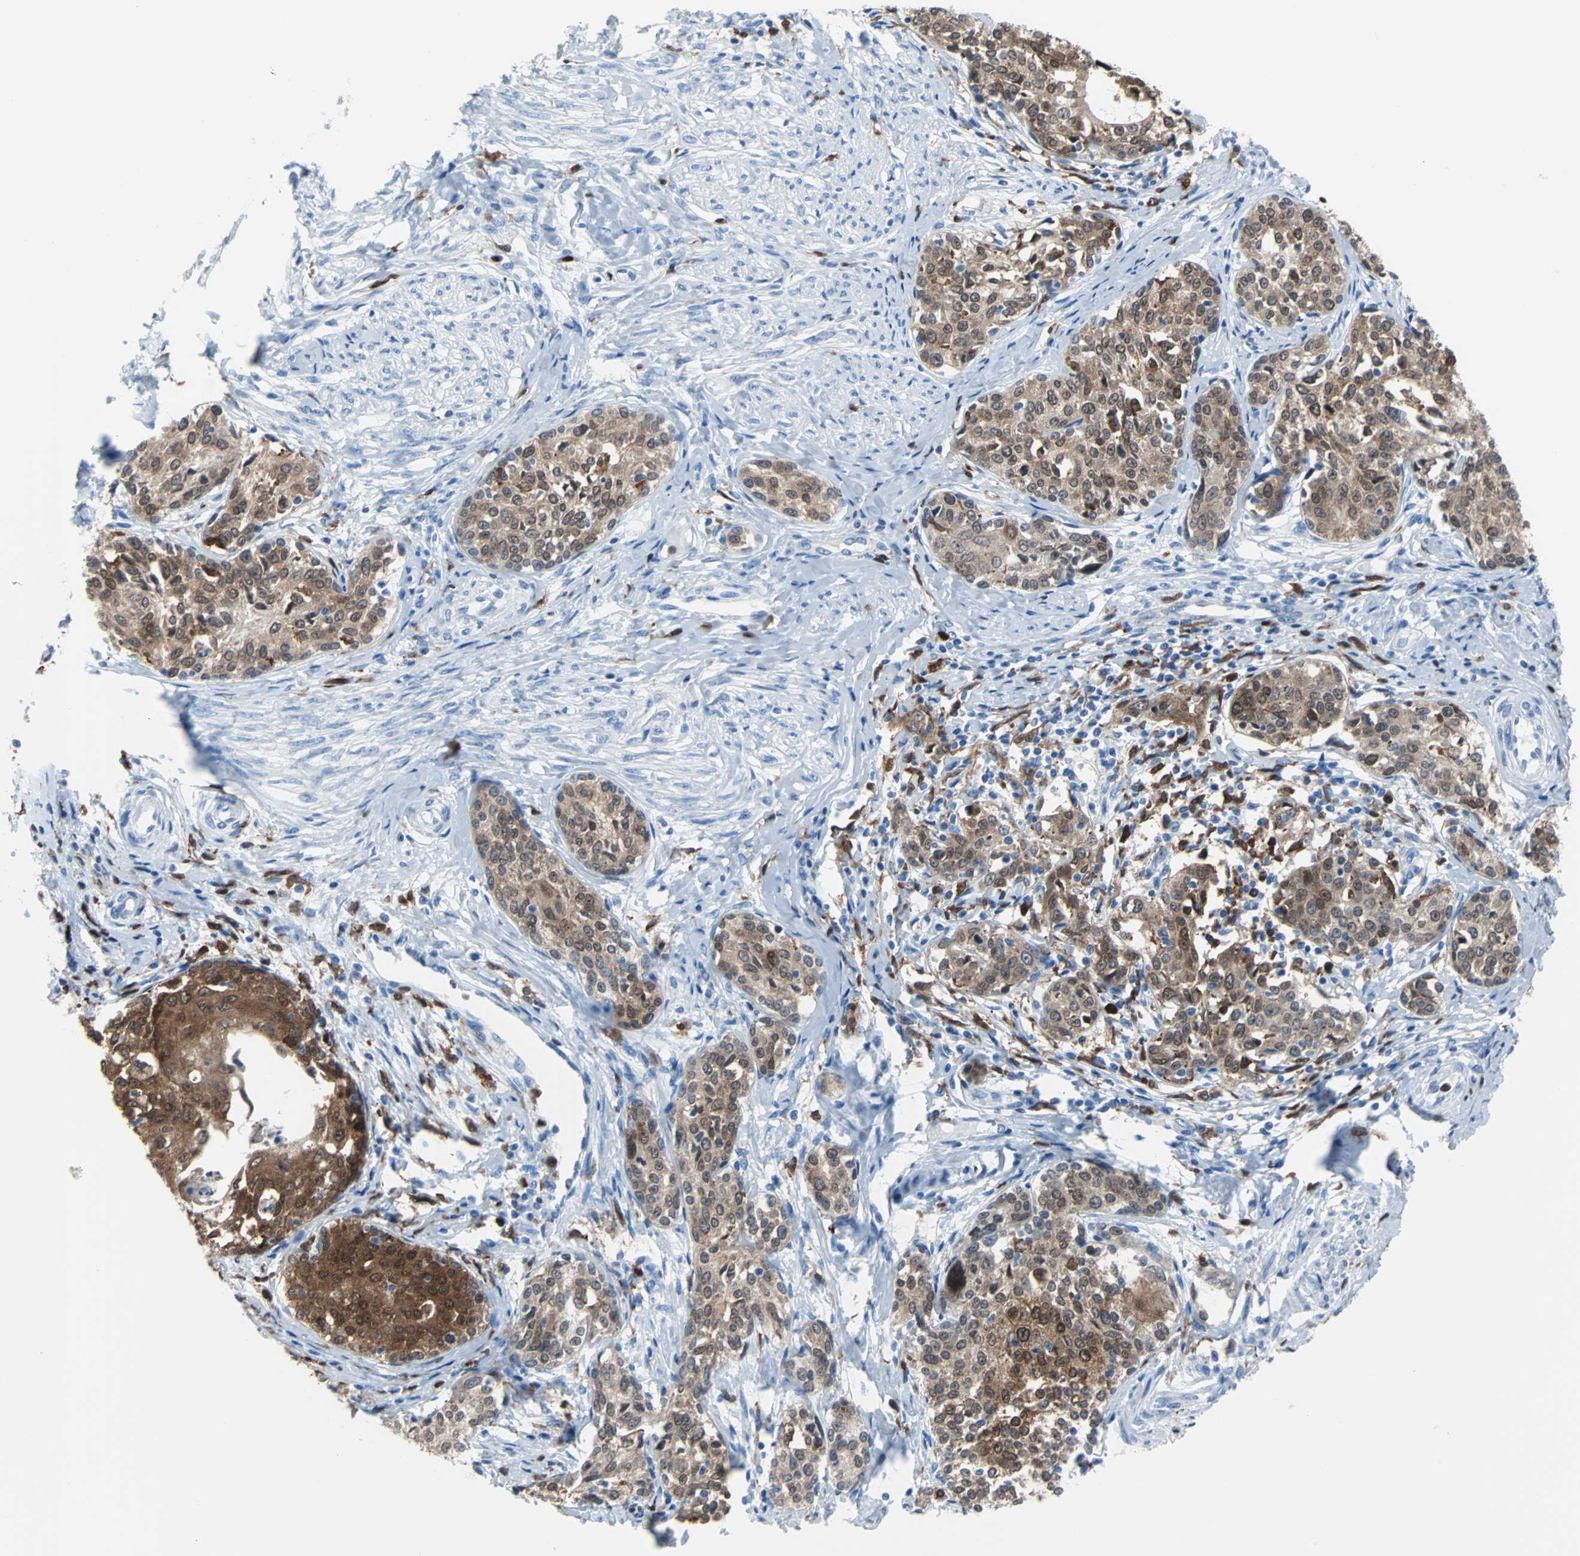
{"staining": {"intensity": "moderate", "quantity": ">75%", "location": "cytoplasmic/membranous"}, "tissue": "cervical cancer", "cell_type": "Tumor cells", "image_type": "cancer", "snomed": [{"axis": "morphology", "description": "Squamous cell carcinoma, NOS"}, {"axis": "morphology", "description": "Adenocarcinoma, NOS"}, {"axis": "topography", "description": "Cervix"}], "caption": "A micrograph showing moderate cytoplasmic/membranous positivity in approximately >75% of tumor cells in cervical squamous cell carcinoma, as visualized by brown immunohistochemical staining.", "gene": "SYK", "patient": {"sex": "female", "age": 52}}